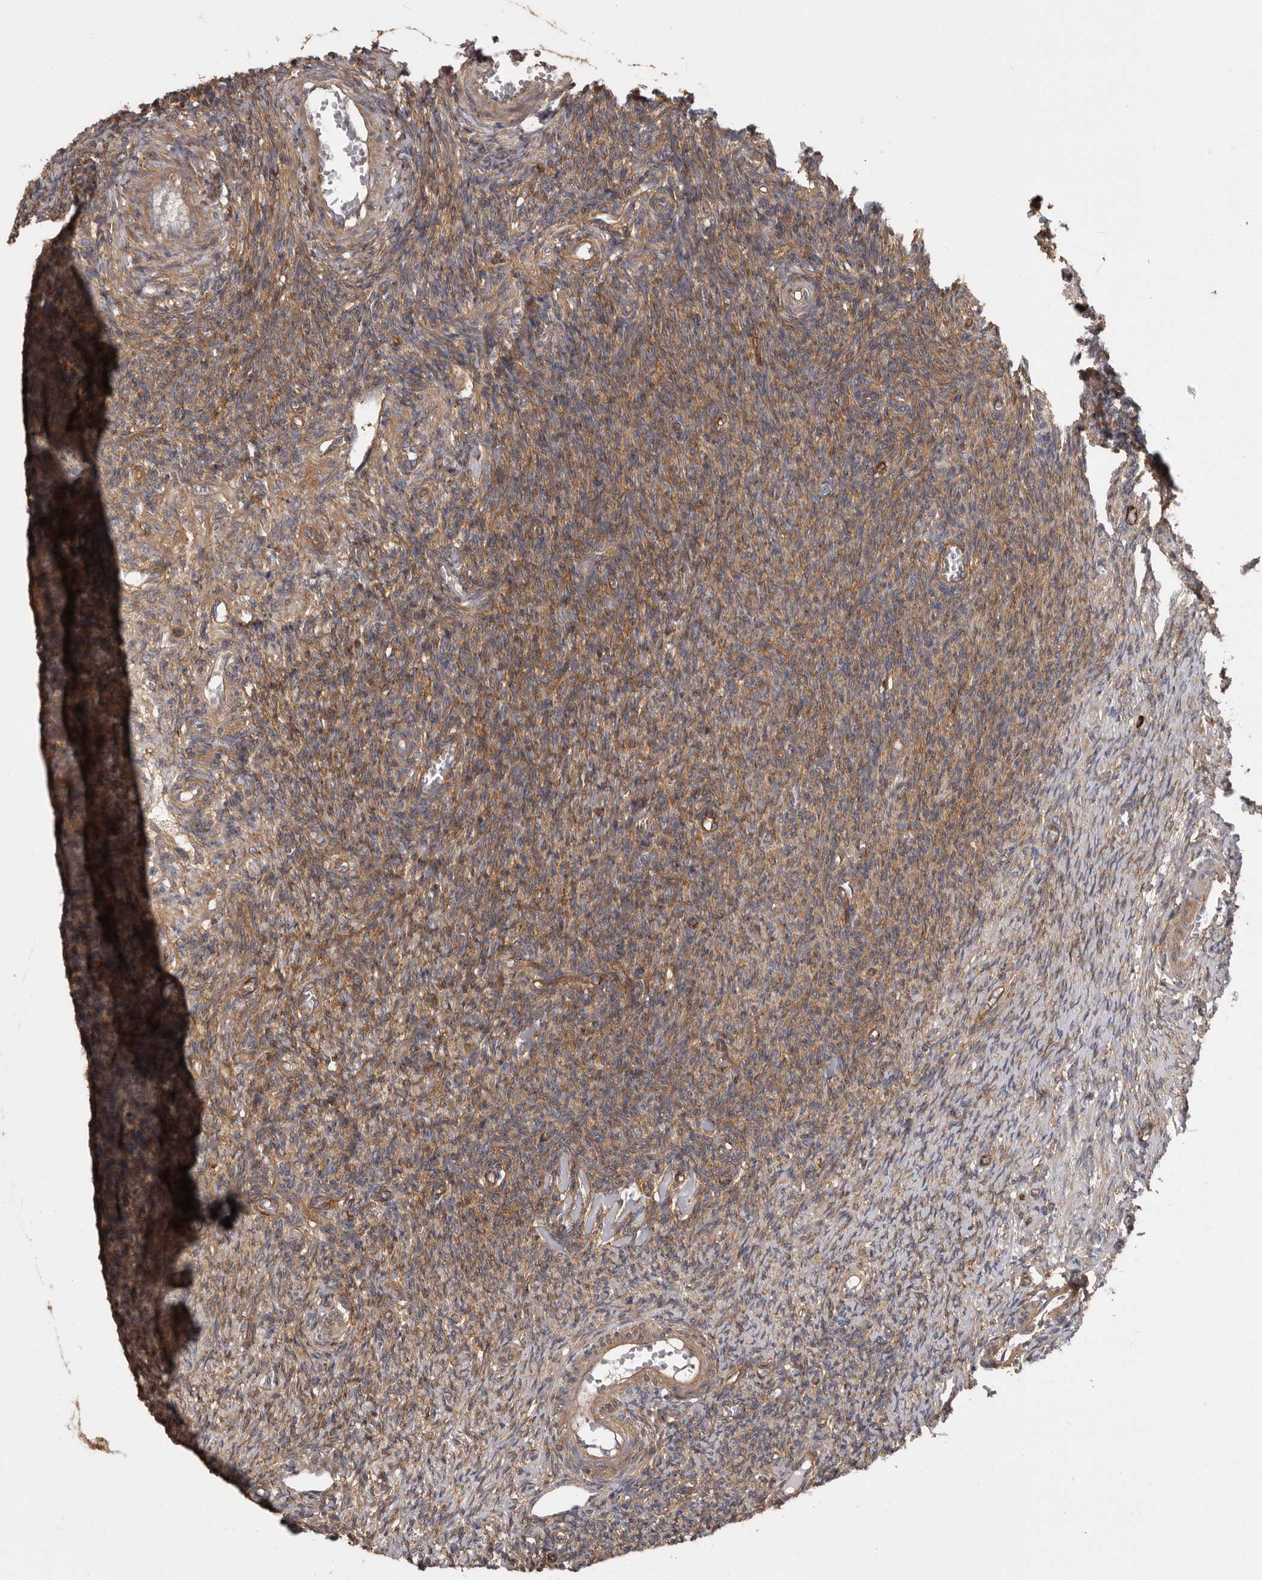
{"staining": {"intensity": "moderate", "quantity": ">75%", "location": "cytoplasmic/membranous"}, "tissue": "ovary", "cell_type": "Follicle cells", "image_type": "normal", "snomed": [{"axis": "morphology", "description": "Normal tissue, NOS"}, {"axis": "topography", "description": "Ovary"}], "caption": "This image displays unremarkable ovary stained with immunohistochemistry to label a protein in brown. The cytoplasmic/membranous of follicle cells show moderate positivity for the protein. Nuclei are counter-stained blue.", "gene": "ENAH", "patient": {"sex": "female", "age": 27}}